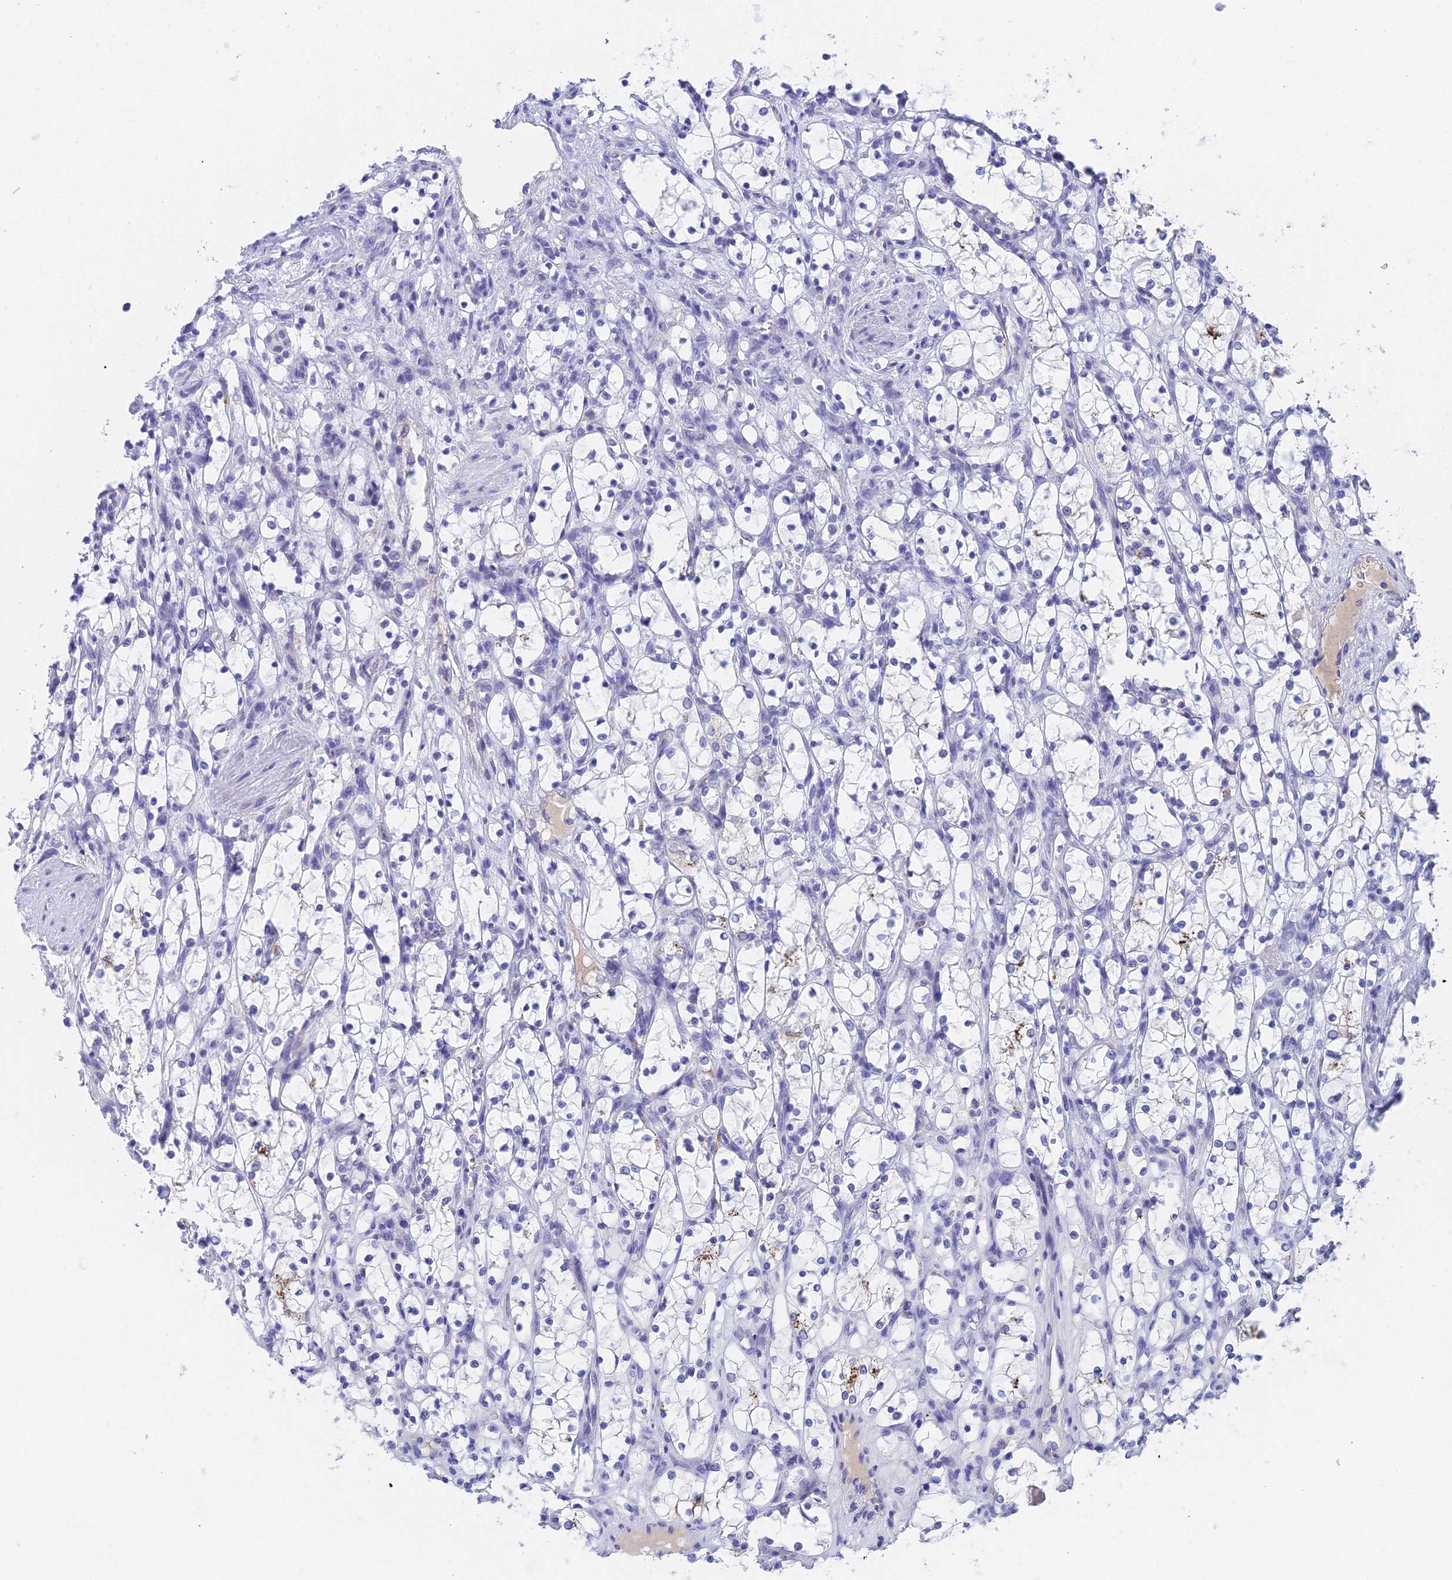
{"staining": {"intensity": "negative", "quantity": "none", "location": "none"}, "tissue": "renal cancer", "cell_type": "Tumor cells", "image_type": "cancer", "snomed": [{"axis": "morphology", "description": "Adenocarcinoma, NOS"}, {"axis": "topography", "description": "Kidney"}], "caption": "A high-resolution histopathology image shows immunohistochemistry staining of renal adenocarcinoma, which demonstrates no significant positivity in tumor cells. The staining is performed using DAB (3,3'-diaminobenzidine) brown chromogen with nuclei counter-stained in using hematoxylin.", "gene": "ADAMTS13", "patient": {"sex": "female", "age": 69}}